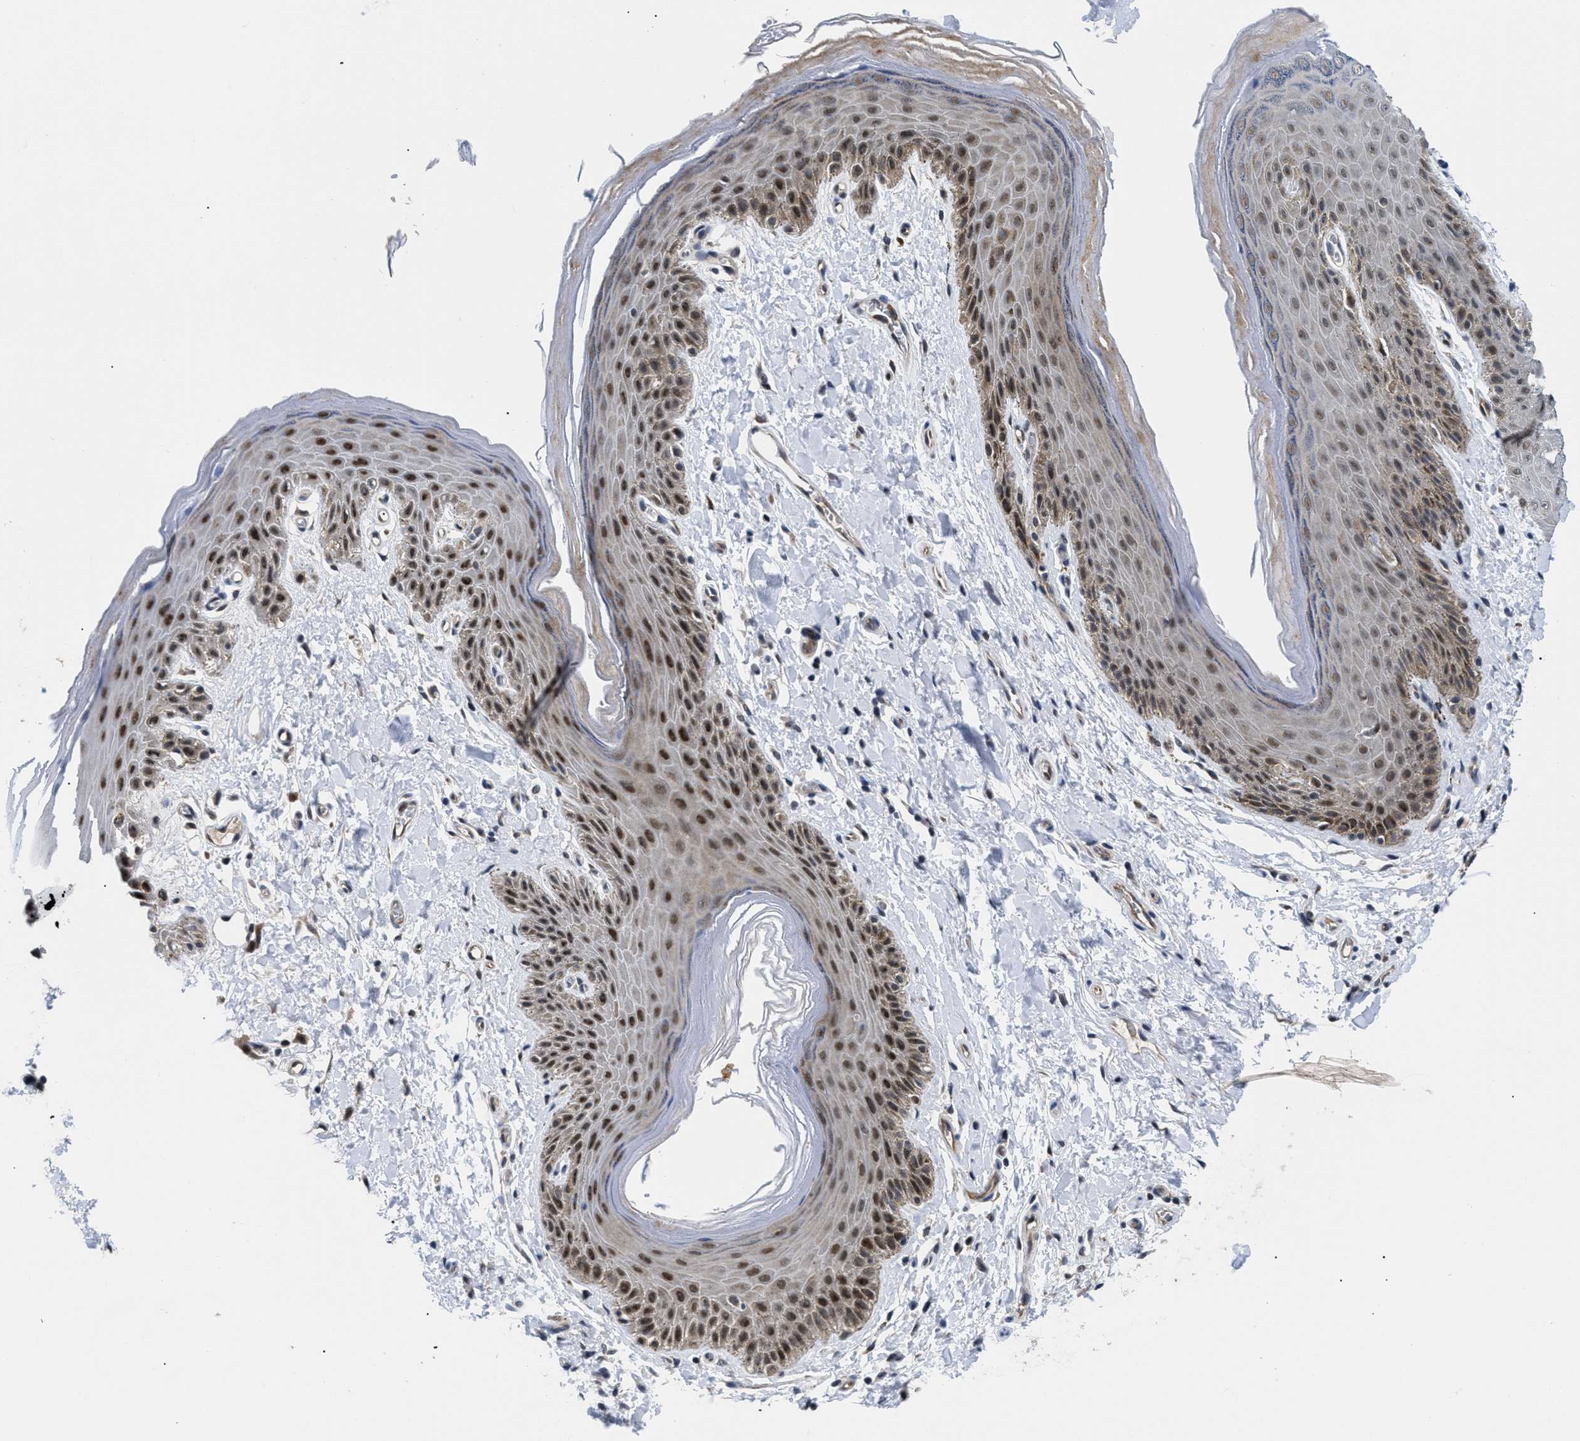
{"staining": {"intensity": "strong", "quantity": ">75%", "location": "cytoplasmic/membranous,nuclear"}, "tissue": "skin", "cell_type": "Epidermal cells", "image_type": "normal", "snomed": [{"axis": "morphology", "description": "Normal tissue, NOS"}, {"axis": "topography", "description": "Anal"}], "caption": "Immunohistochemical staining of normal human skin shows >75% levels of strong cytoplasmic/membranous,nuclear protein positivity in about >75% of epidermal cells. (DAB (3,3'-diaminobenzidine) = brown stain, brightfield microscopy at high magnification).", "gene": "SLC29A2", "patient": {"sex": "male", "age": 44}}